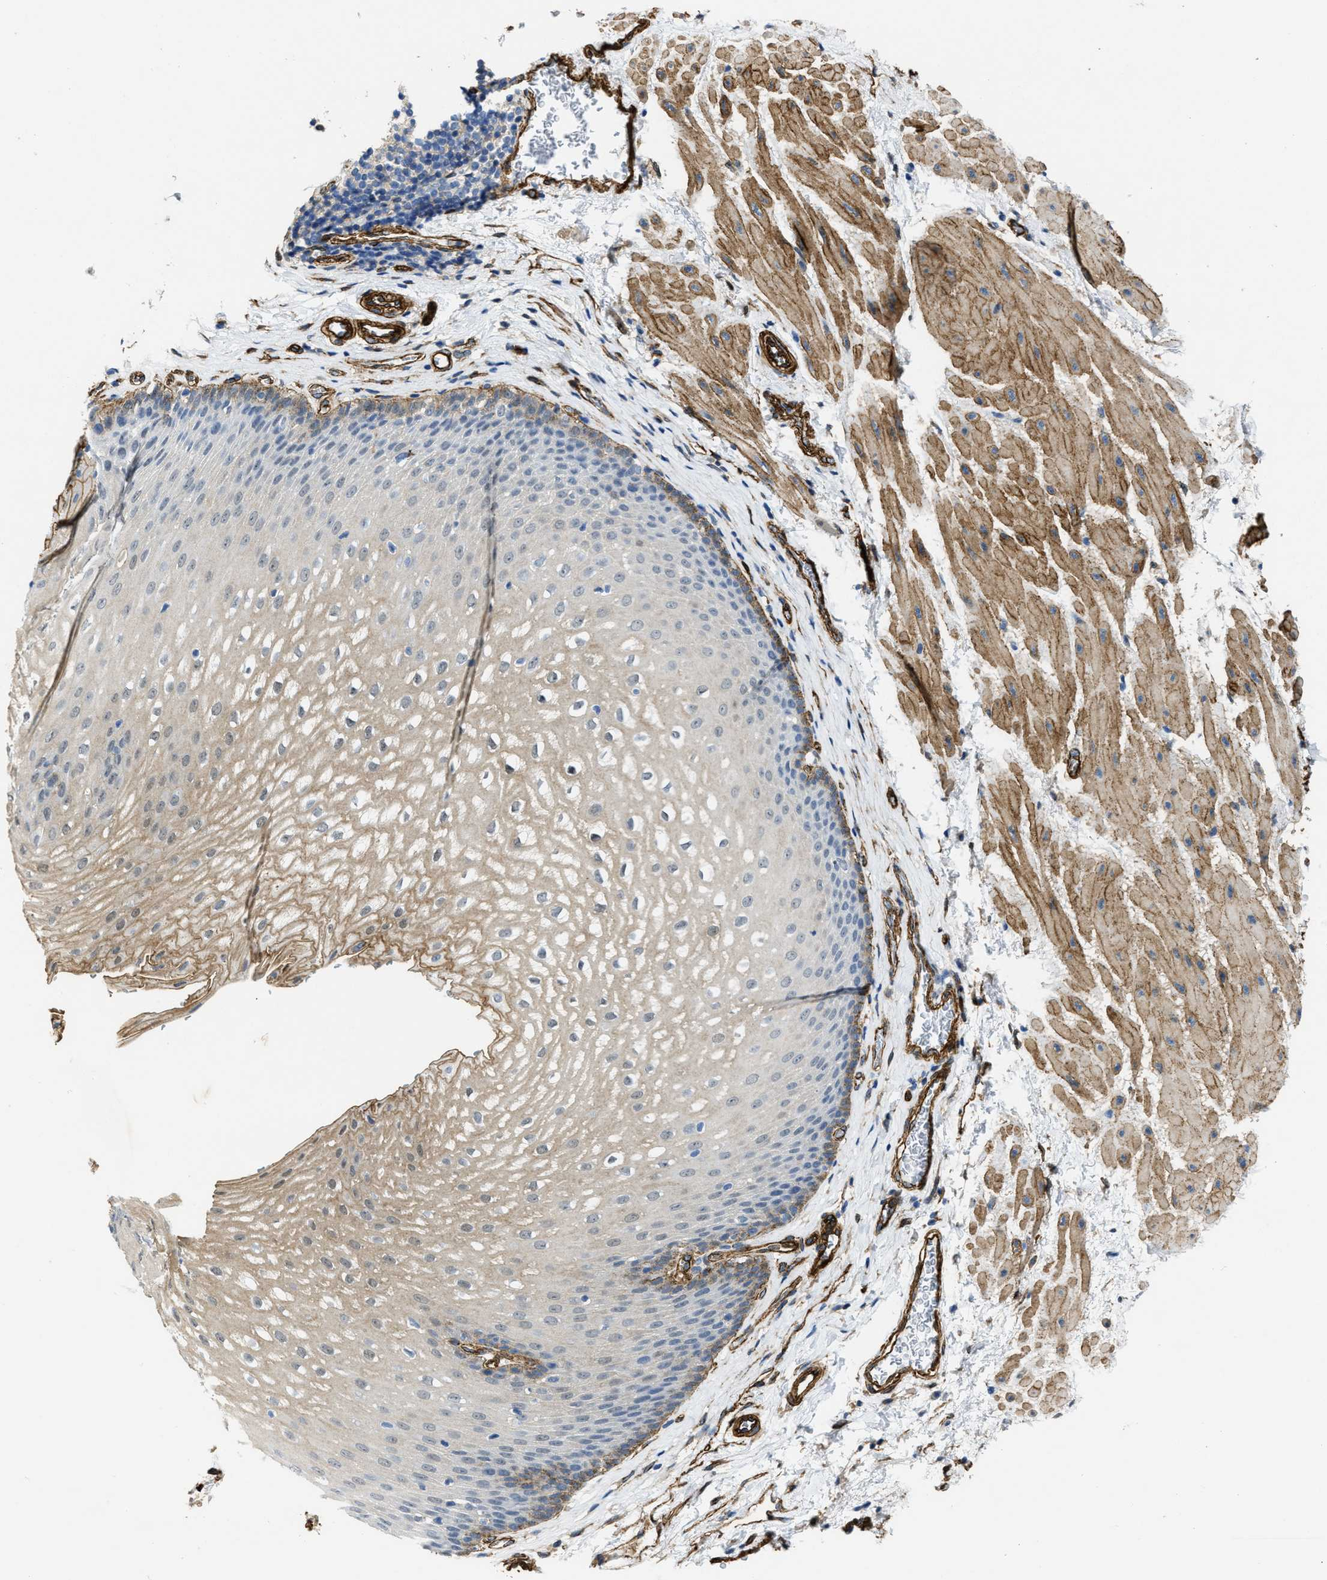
{"staining": {"intensity": "moderate", "quantity": "<25%", "location": "cytoplasmic/membranous"}, "tissue": "esophagus", "cell_type": "Squamous epithelial cells", "image_type": "normal", "snomed": [{"axis": "morphology", "description": "Normal tissue, NOS"}, {"axis": "topography", "description": "Esophagus"}], "caption": "High-magnification brightfield microscopy of unremarkable esophagus stained with DAB (brown) and counterstained with hematoxylin (blue). squamous epithelial cells exhibit moderate cytoplasmic/membranous positivity is present in approximately<25% of cells.", "gene": "NAB1", "patient": {"sex": "male", "age": 48}}